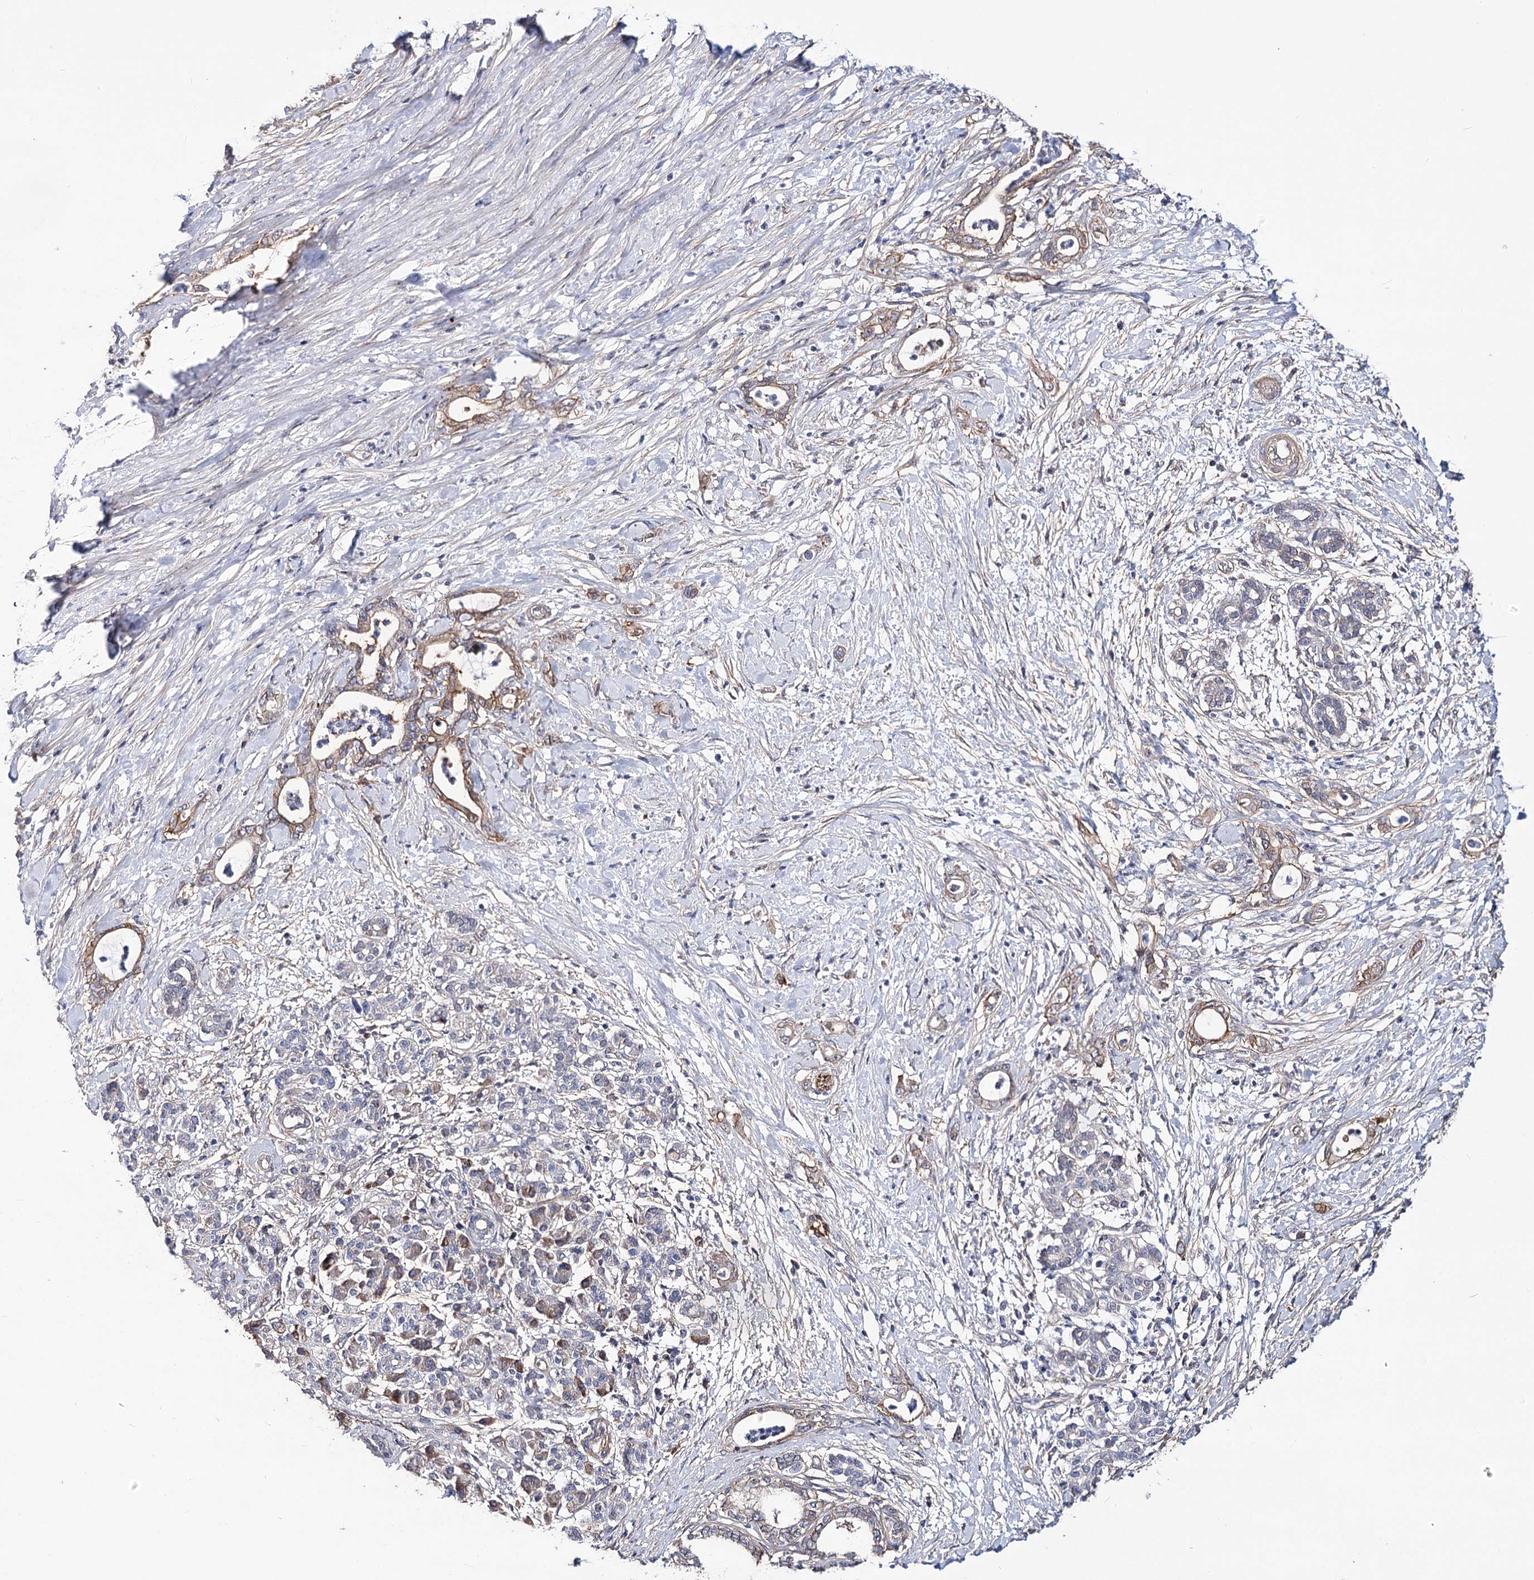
{"staining": {"intensity": "weak", "quantity": "25%-75%", "location": "cytoplasmic/membranous"}, "tissue": "pancreatic cancer", "cell_type": "Tumor cells", "image_type": "cancer", "snomed": [{"axis": "morphology", "description": "Adenocarcinoma, NOS"}, {"axis": "topography", "description": "Pancreas"}], "caption": "Immunohistochemistry micrograph of neoplastic tissue: human pancreatic cancer stained using immunohistochemistry (IHC) demonstrates low levels of weak protein expression localized specifically in the cytoplasmic/membranous of tumor cells, appearing as a cytoplasmic/membranous brown color.", "gene": "TMEM218", "patient": {"sex": "female", "age": 55}}